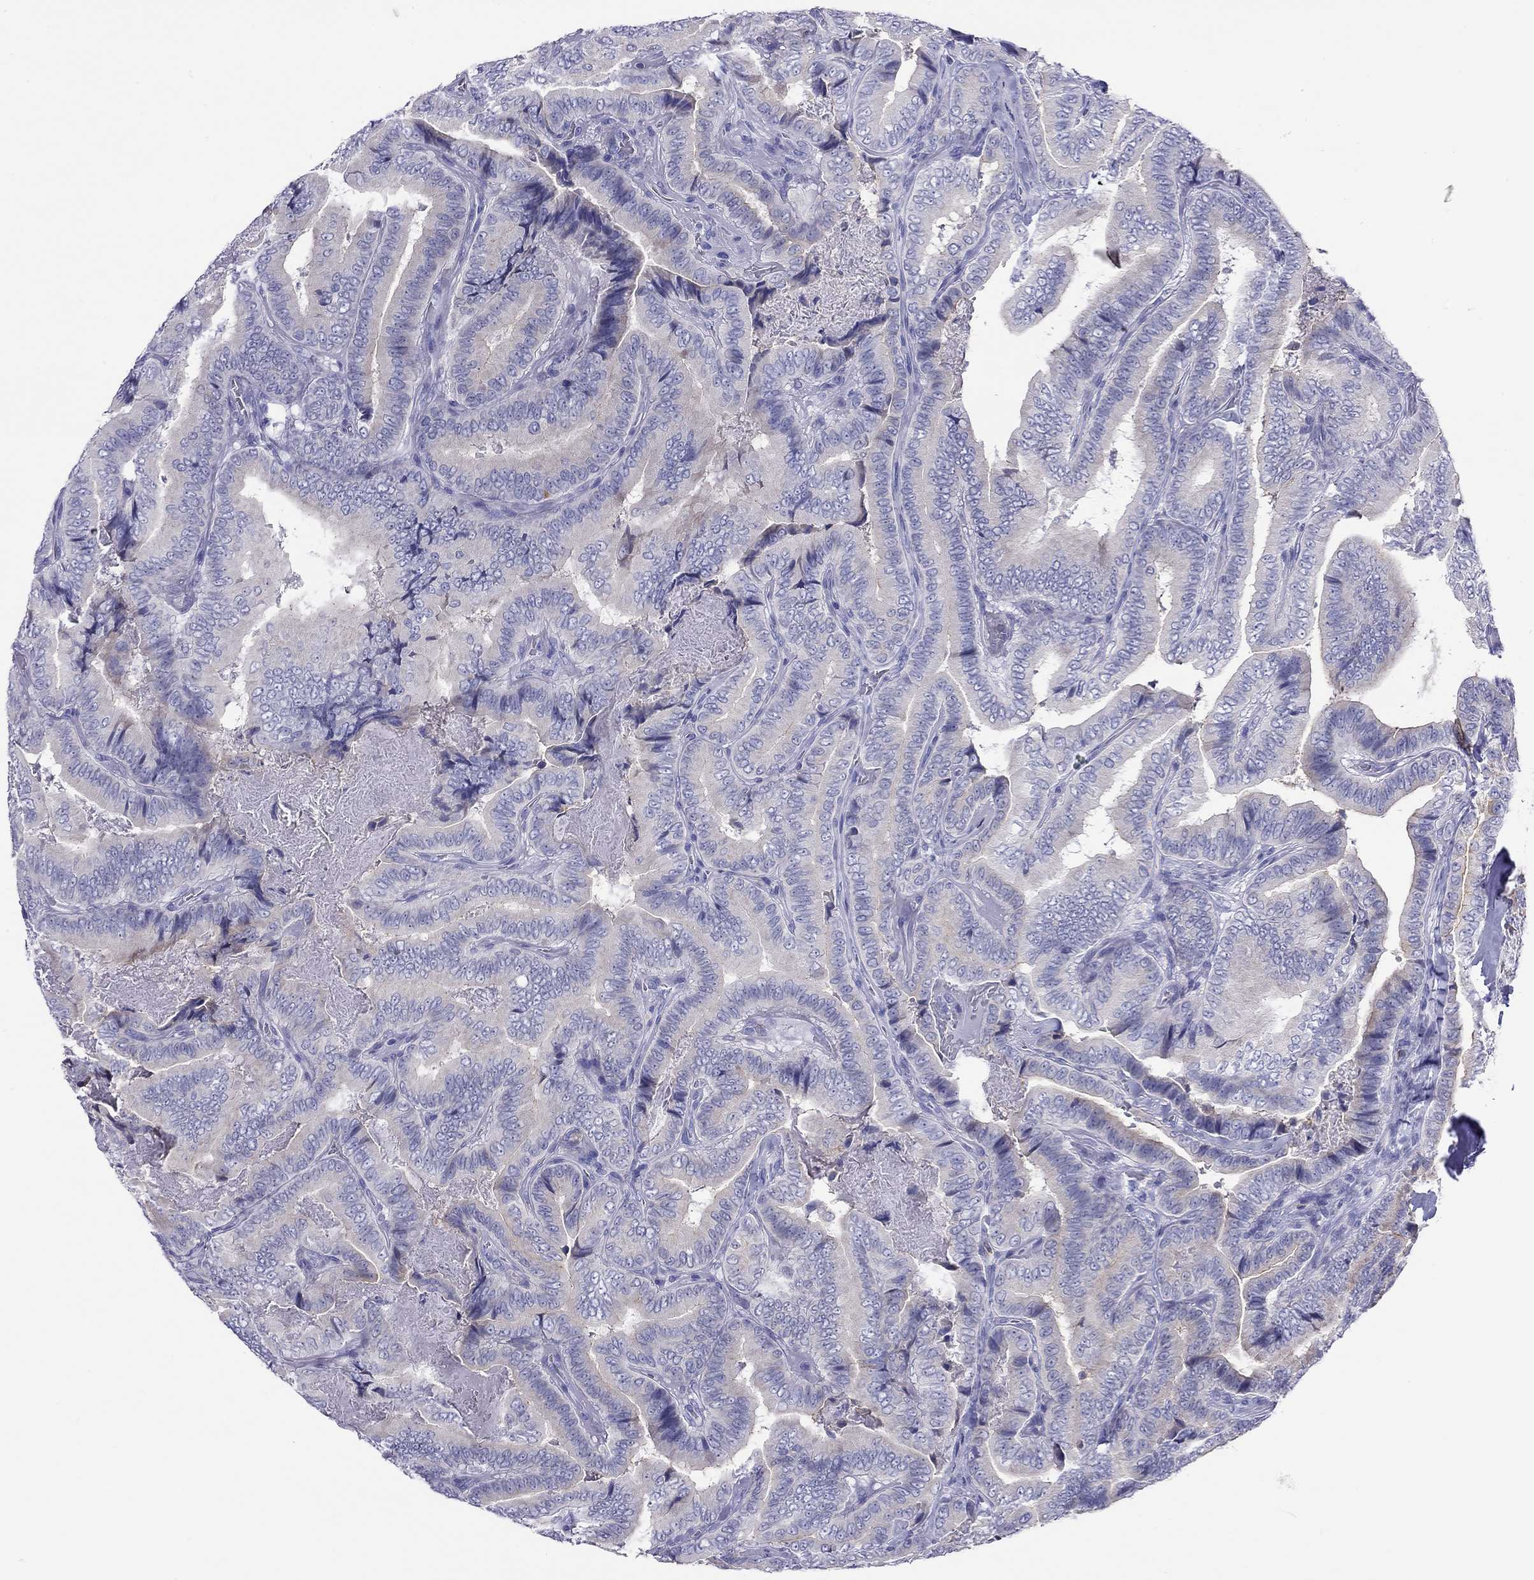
{"staining": {"intensity": "negative", "quantity": "none", "location": "none"}, "tissue": "thyroid cancer", "cell_type": "Tumor cells", "image_type": "cancer", "snomed": [{"axis": "morphology", "description": "Papillary adenocarcinoma, NOS"}, {"axis": "topography", "description": "Thyroid gland"}], "caption": "Immunohistochemistry (IHC) histopathology image of neoplastic tissue: thyroid papillary adenocarcinoma stained with DAB displays no significant protein staining in tumor cells.", "gene": "SLC46A2", "patient": {"sex": "male", "age": 61}}